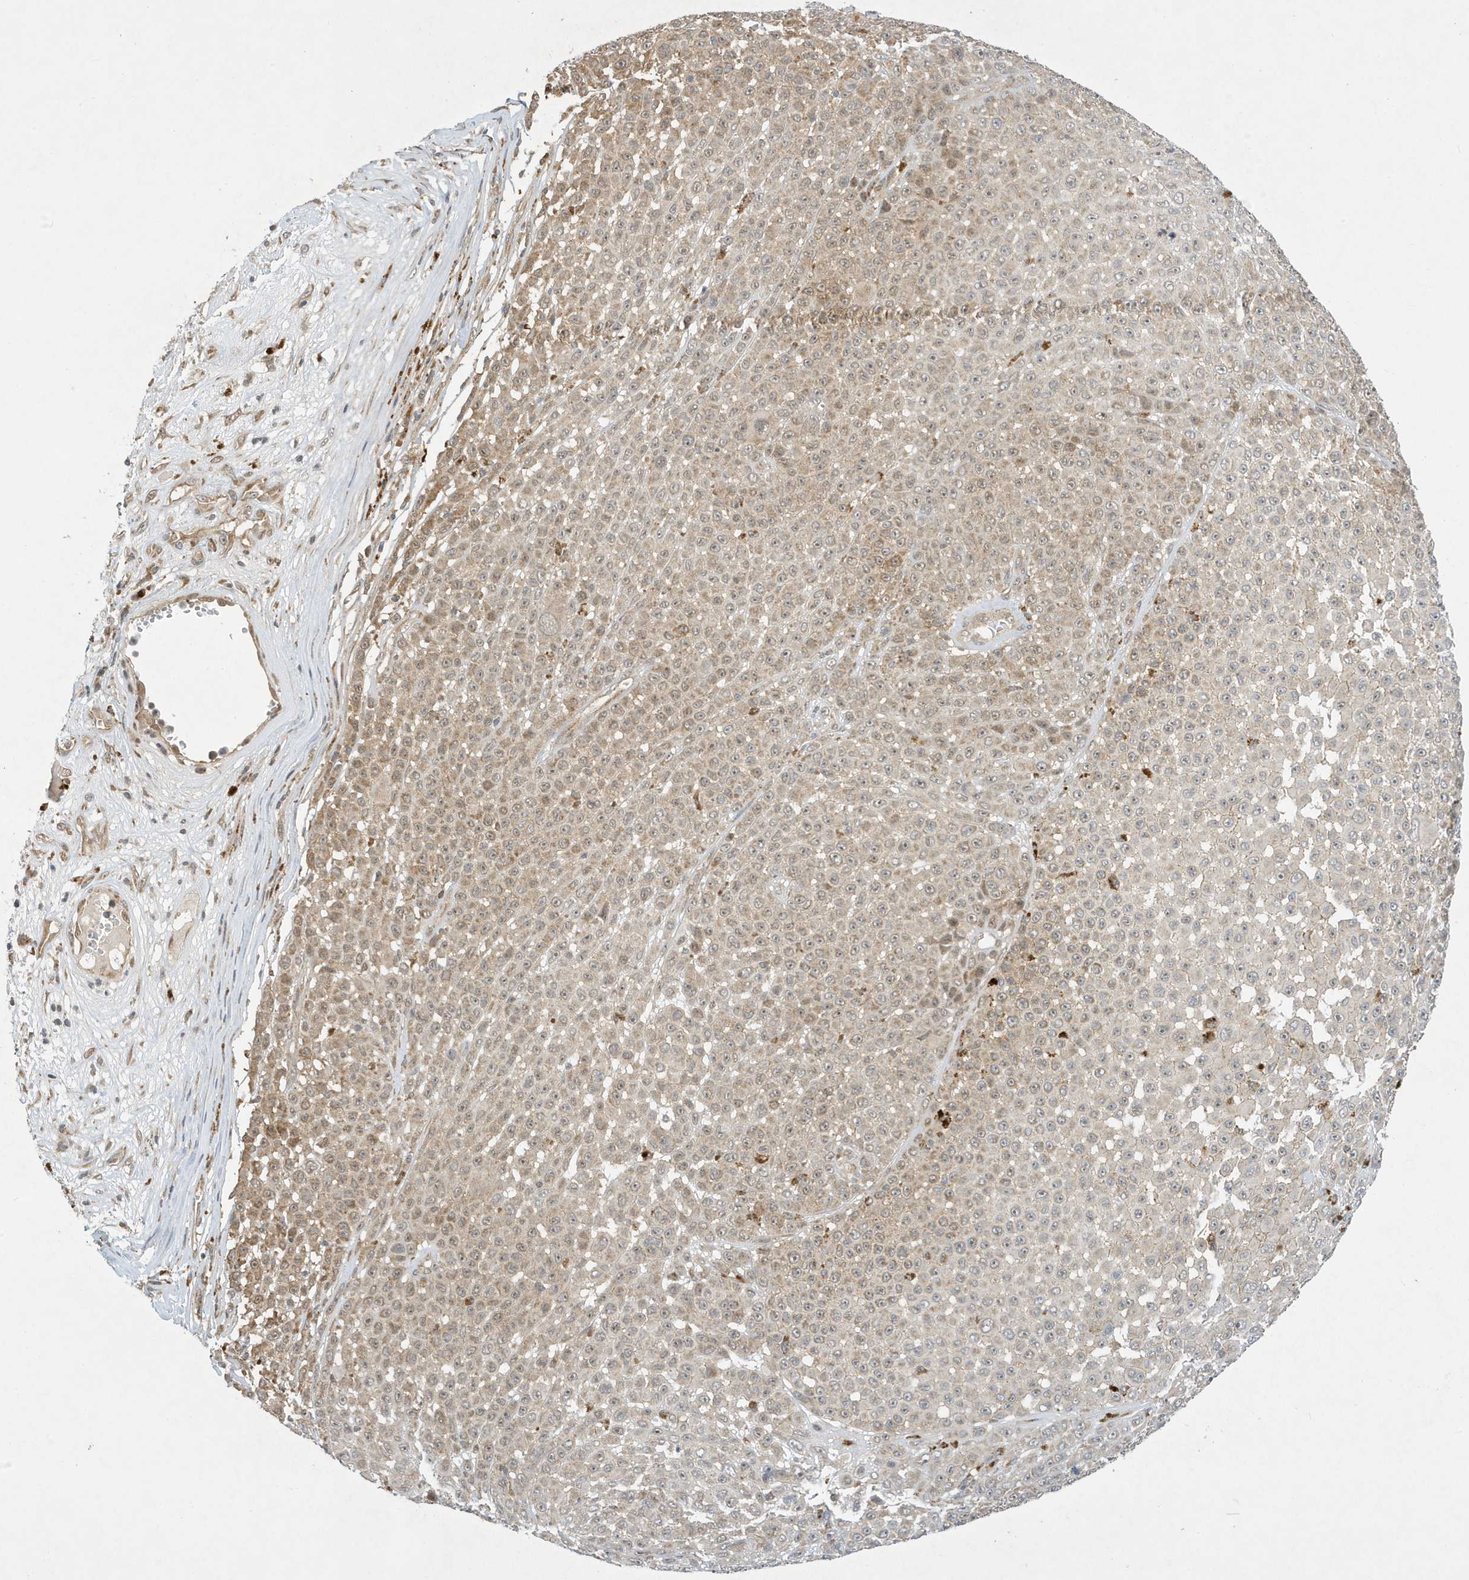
{"staining": {"intensity": "moderate", "quantity": "<25%", "location": "cytoplasmic/membranous"}, "tissue": "melanoma", "cell_type": "Tumor cells", "image_type": "cancer", "snomed": [{"axis": "morphology", "description": "Malignant melanoma, NOS"}, {"axis": "topography", "description": "Skin"}], "caption": "Melanoma tissue reveals moderate cytoplasmic/membranous positivity in about <25% of tumor cells, visualized by immunohistochemistry.", "gene": "NCOA7", "patient": {"sex": "female", "age": 94}}